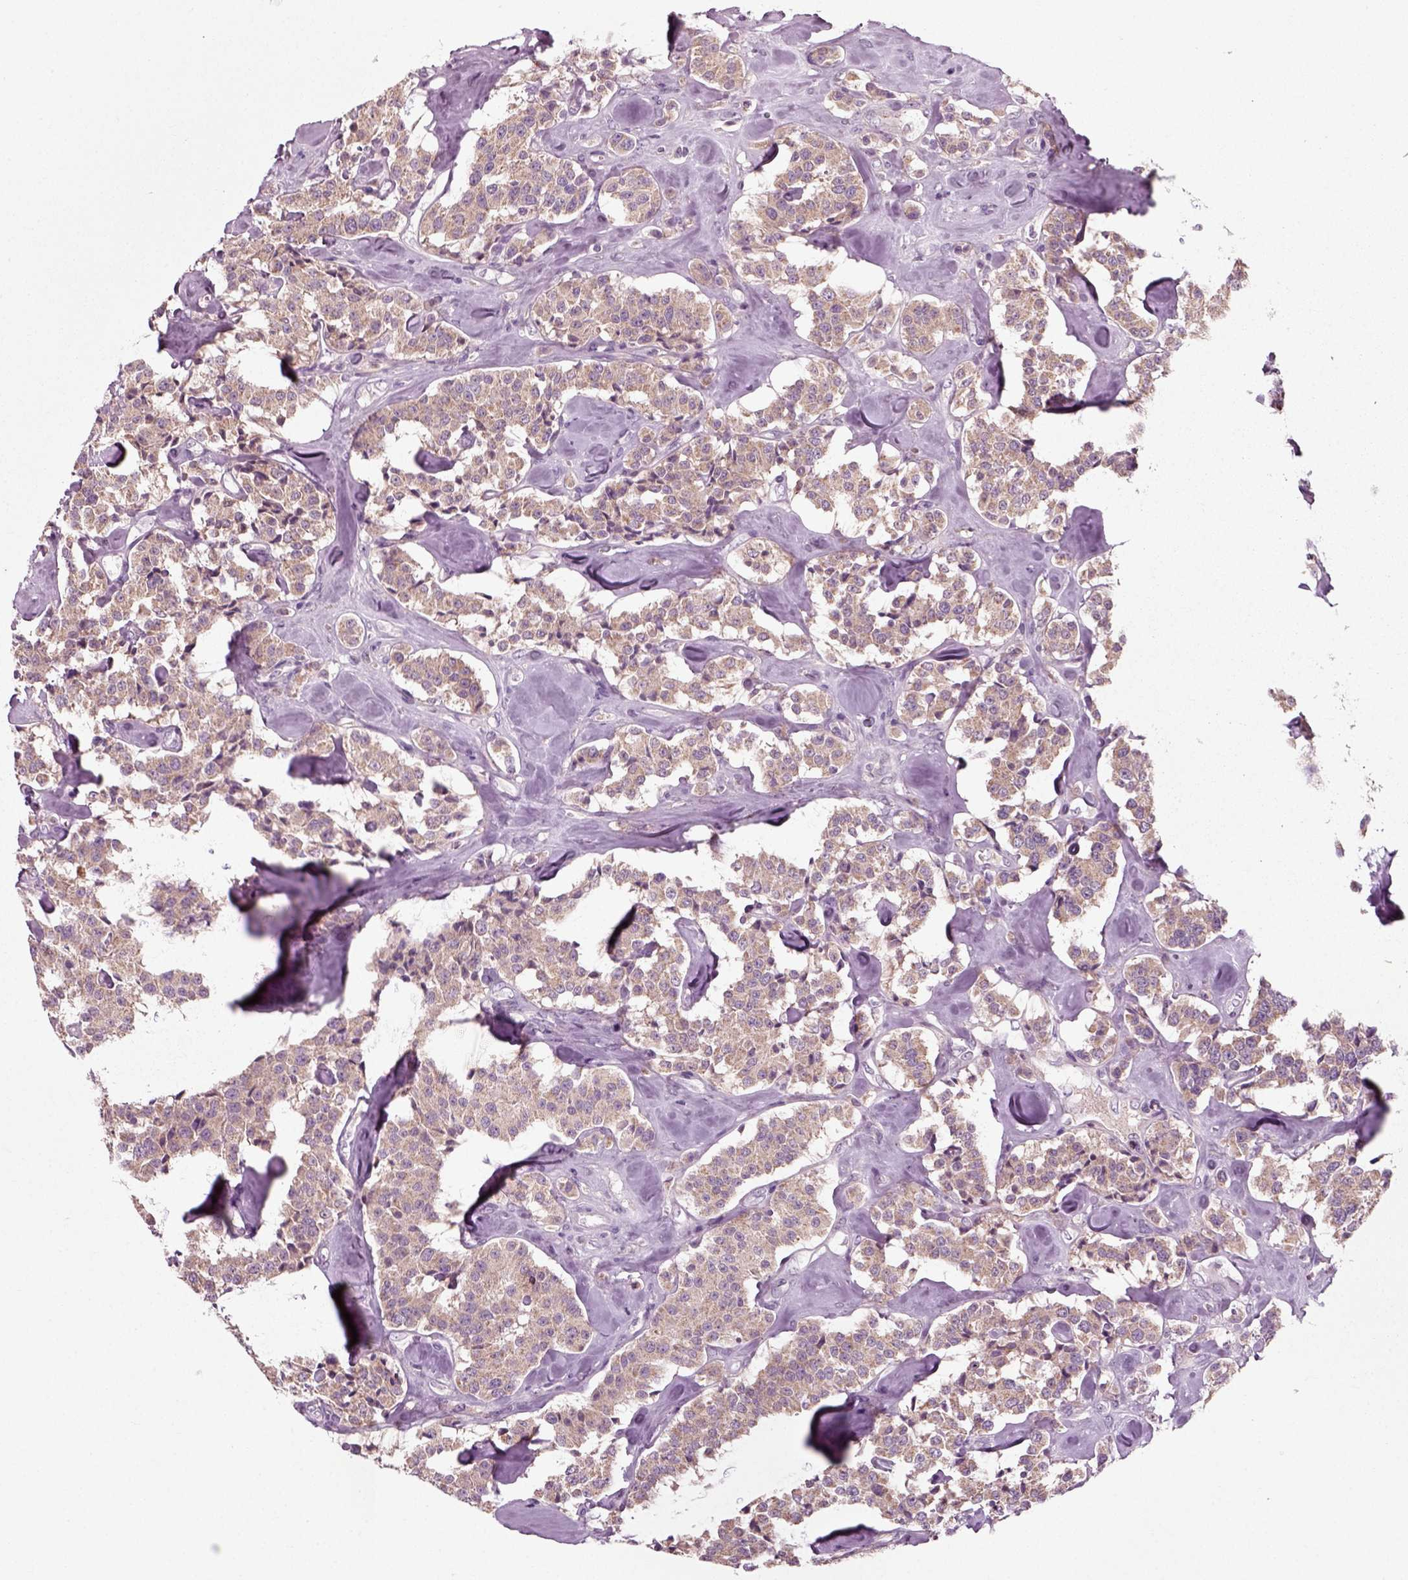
{"staining": {"intensity": "weak", "quantity": ">75%", "location": "cytoplasmic/membranous"}, "tissue": "carcinoid", "cell_type": "Tumor cells", "image_type": "cancer", "snomed": [{"axis": "morphology", "description": "Carcinoid, malignant, NOS"}, {"axis": "topography", "description": "Pancreas"}], "caption": "This histopathology image displays immunohistochemistry (IHC) staining of malignant carcinoid, with low weak cytoplasmic/membranous positivity in approximately >75% of tumor cells.", "gene": "RND2", "patient": {"sex": "male", "age": 41}}